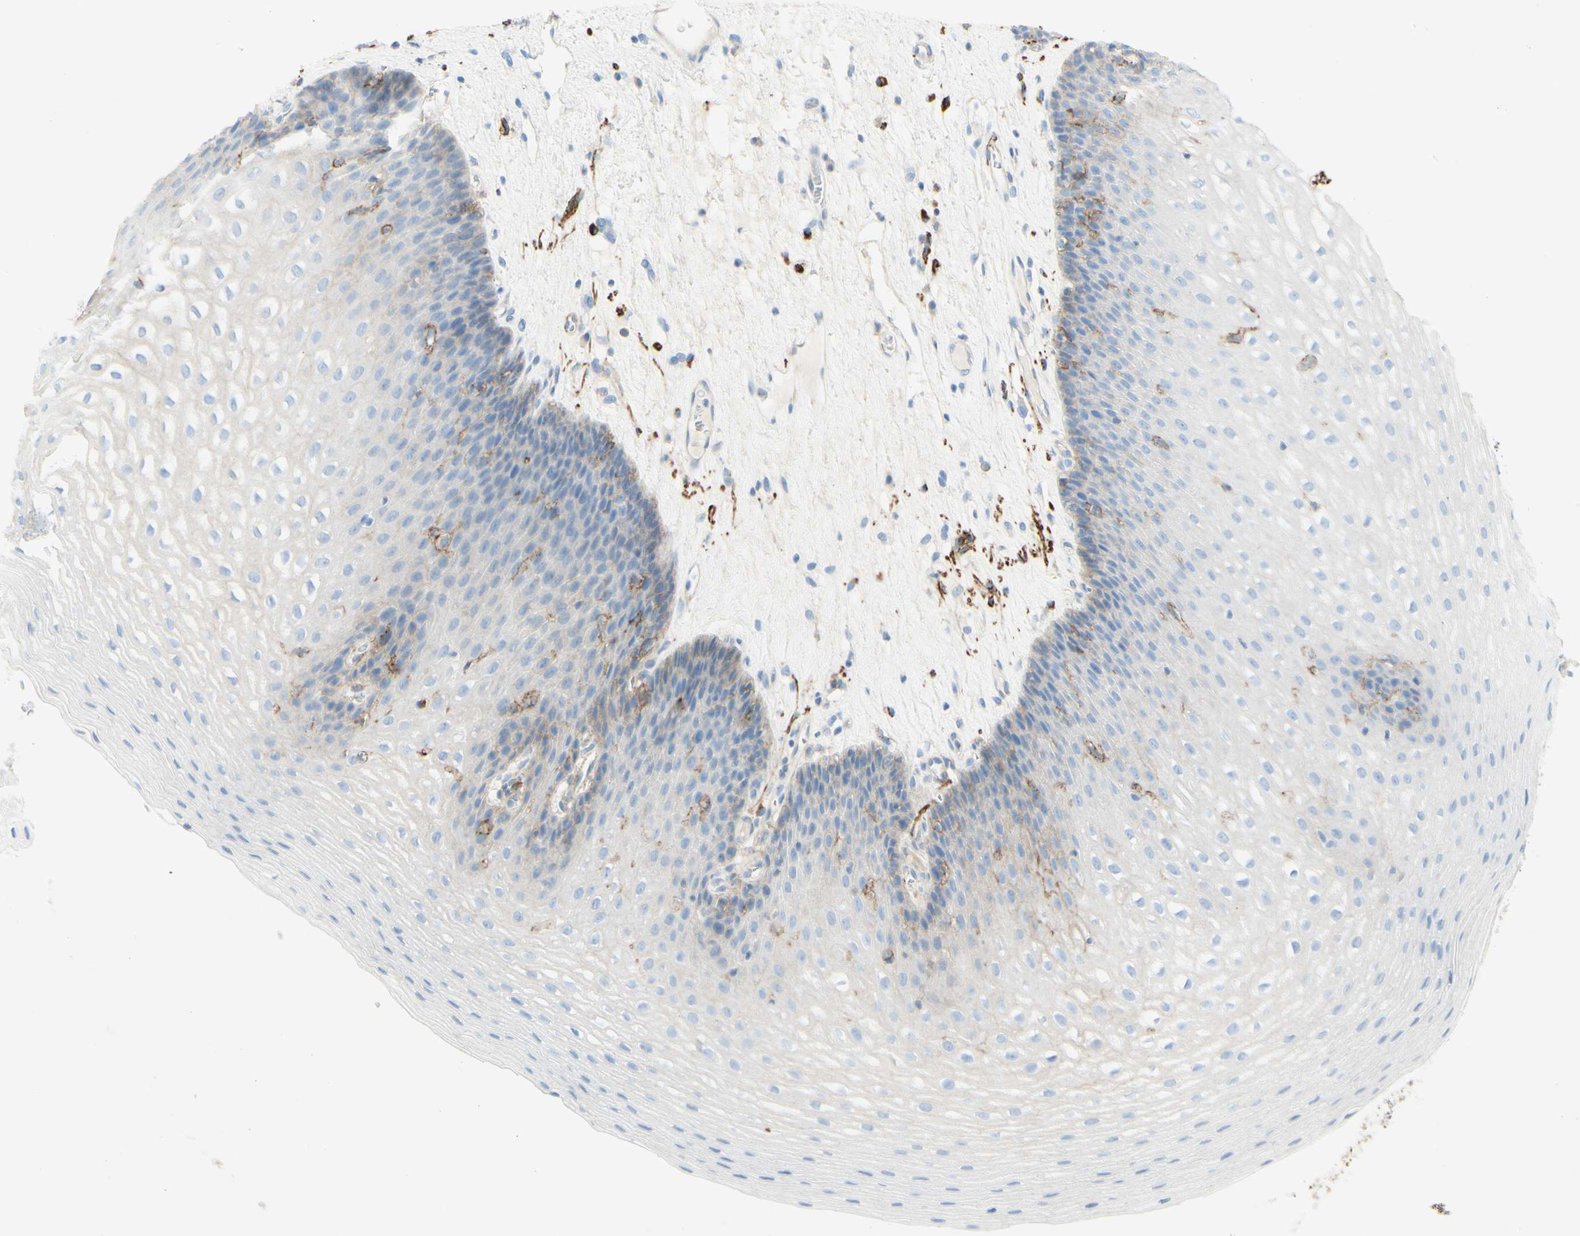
{"staining": {"intensity": "weak", "quantity": "<25%", "location": "cytoplasmic/membranous"}, "tissue": "esophagus", "cell_type": "Squamous epithelial cells", "image_type": "normal", "snomed": [{"axis": "morphology", "description": "Normal tissue, NOS"}, {"axis": "topography", "description": "Esophagus"}], "caption": "DAB immunohistochemical staining of normal esophagus shows no significant staining in squamous epithelial cells. (Stains: DAB immunohistochemistry (IHC) with hematoxylin counter stain, Microscopy: brightfield microscopy at high magnification).", "gene": "ALCAM", "patient": {"sex": "male", "age": 48}}